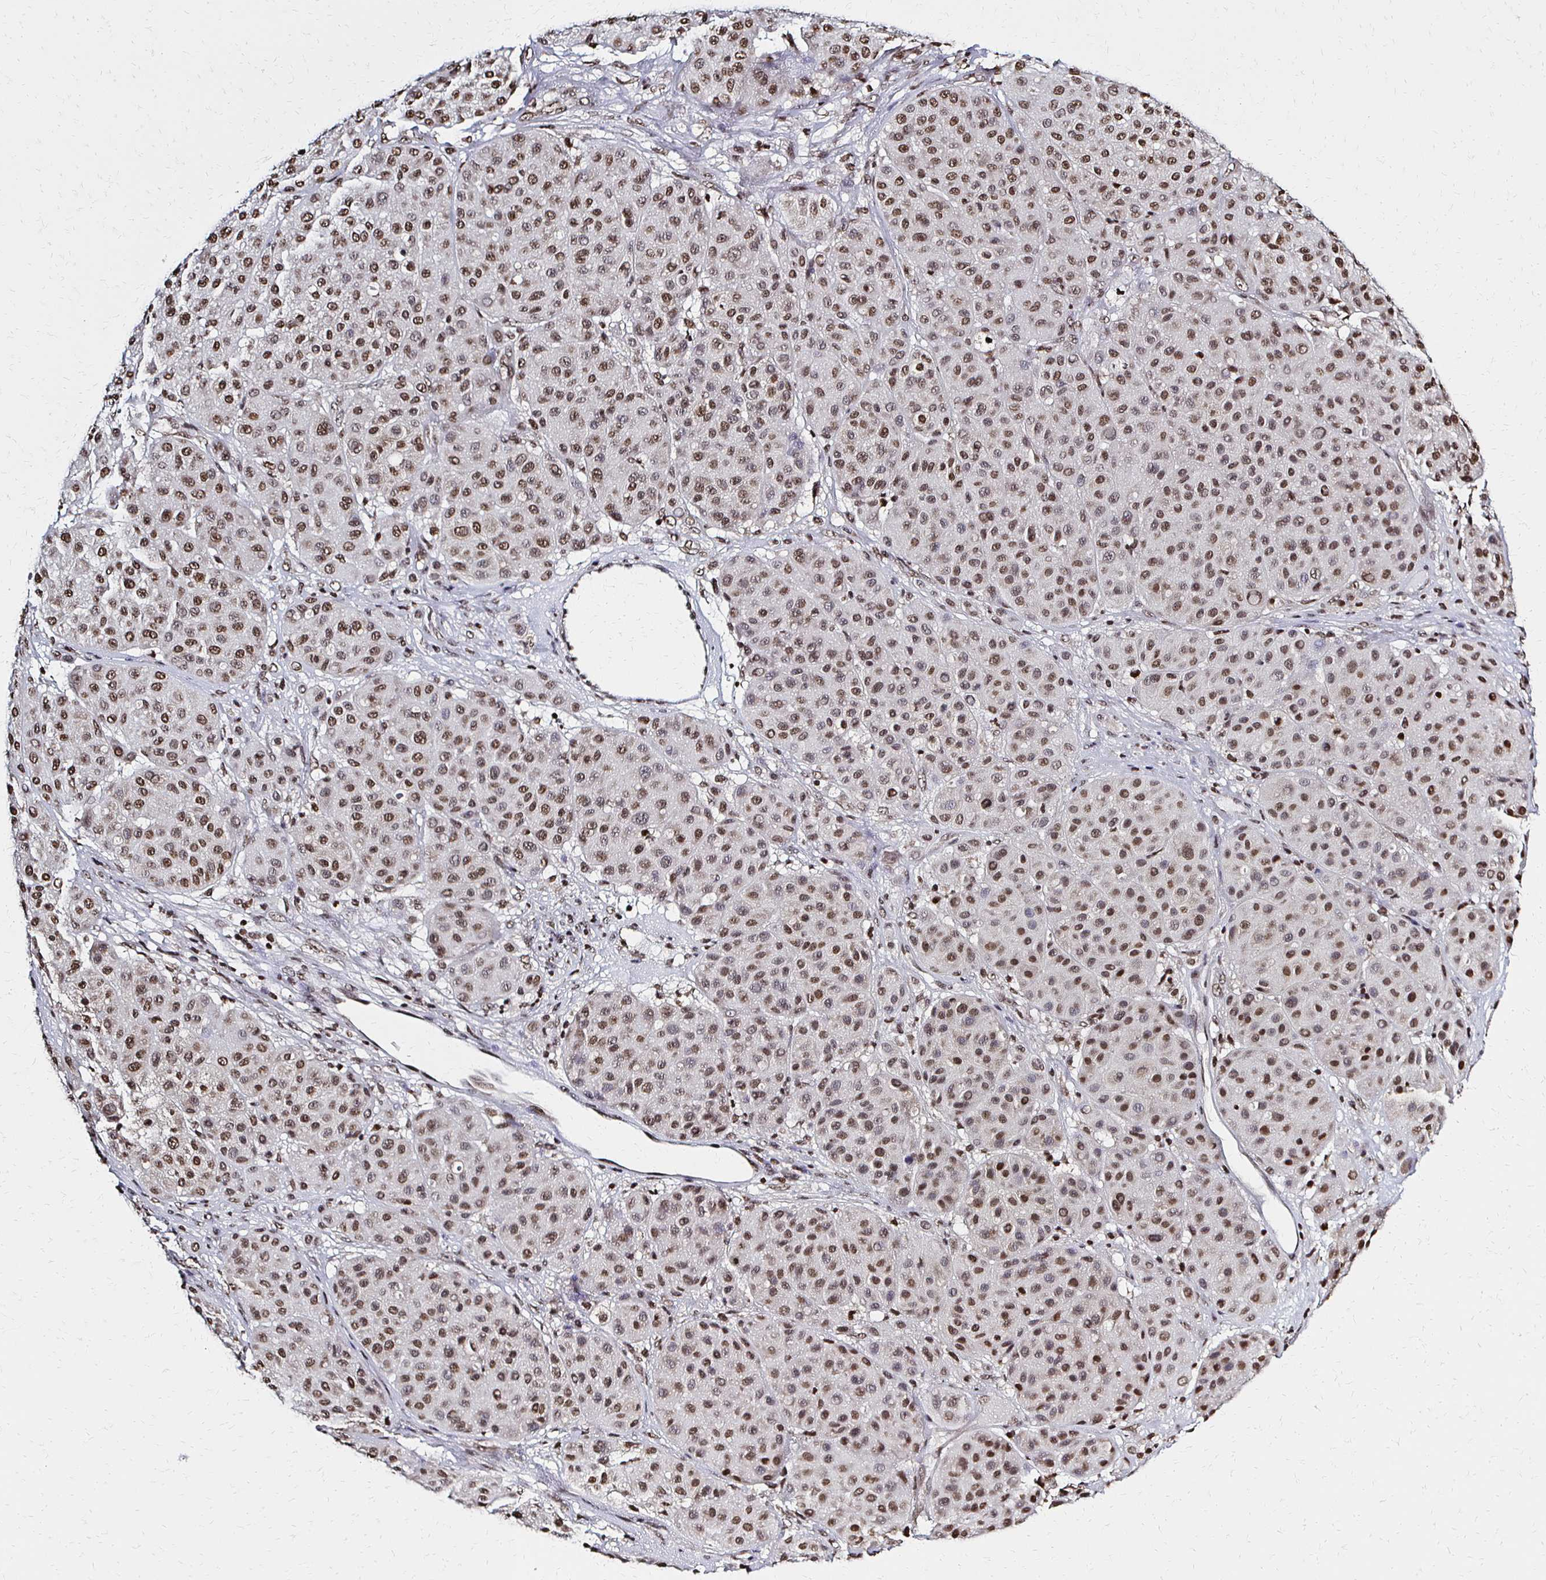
{"staining": {"intensity": "moderate", "quantity": ">75%", "location": "nuclear"}, "tissue": "melanoma", "cell_type": "Tumor cells", "image_type": "cancer", "snomed": [{"axis": "morphology", "description": "Malignant melanoma, Metastatic site"}, {"axis": "topography", "description": "Smooth muscle"}], "caption": "Melanoma was stained to show a protein in brown. There is medium levels of moderate nuclear staining in approximately >75% of tumor cells. Nuclei are stained in blue.", "gene": "HOXA9", "patient": {"sex": "male", "age": 41}}